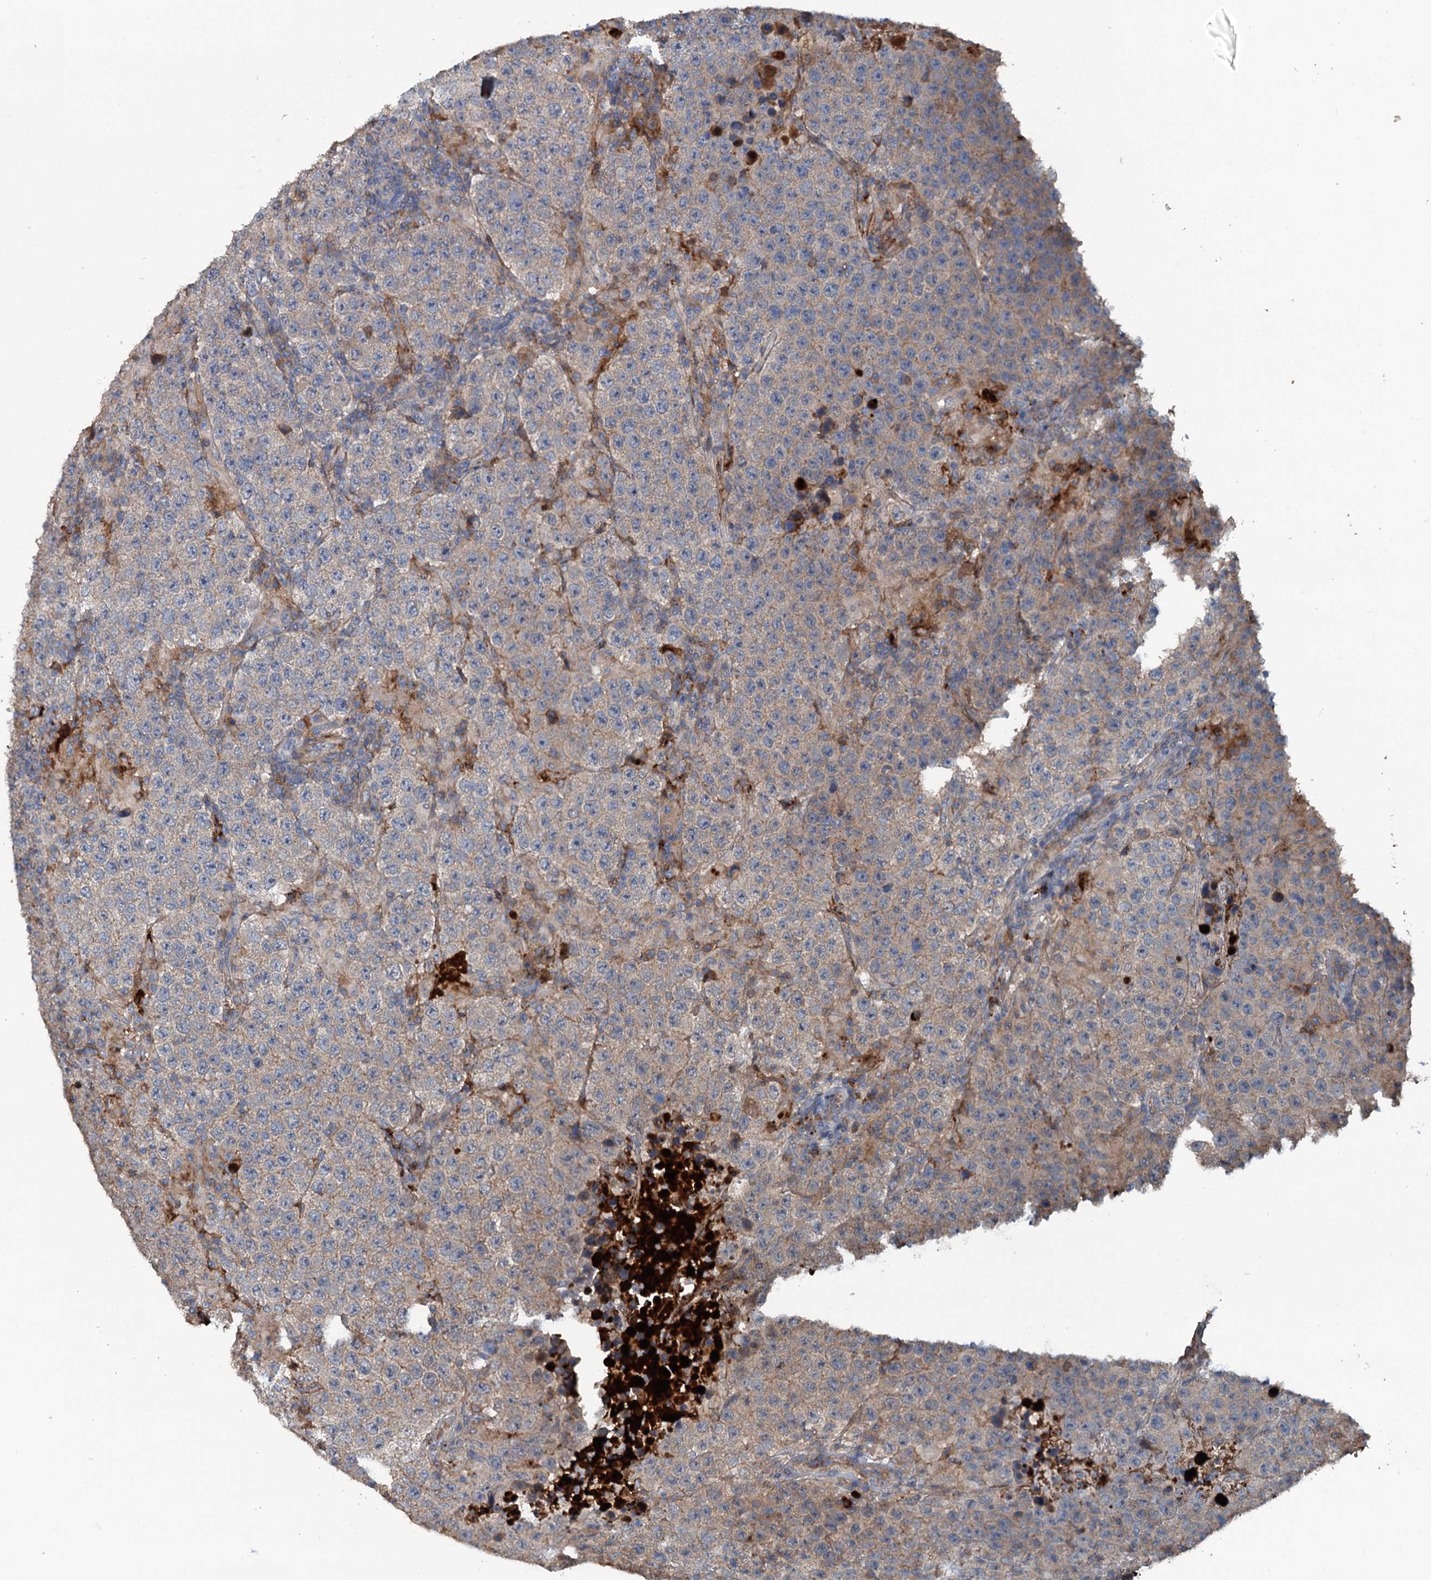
{"staining": {"intensity": "negative", "quantity": "none", "location": "none"}, "tissue": "testis cancer", "cell_type": "Tumor cells", "image_type": "cancer", "snomed": [{"axis": "morphology", "description": "Normal tissue, NOS"}, {"axis": "morphology", "description": "Urothelial carcinoma, High grade"}, {"axis": "morphology", "description": "Seminoma, NOS"}, {"axis": "morphology", "description": "Carcinoma, Embryonal, NOS"}, {"axis": "topography", "description": "Urinary bladder"}, {"axis": "topography", "description": "Testis"}], "caption": "Protein analysis of urothelial carcinoma (high-grade) (testis) demonstrates no significant positivity in tumor cells.", "gene": "TEDC1", "patient": {"sex": "male", "age": 41}}